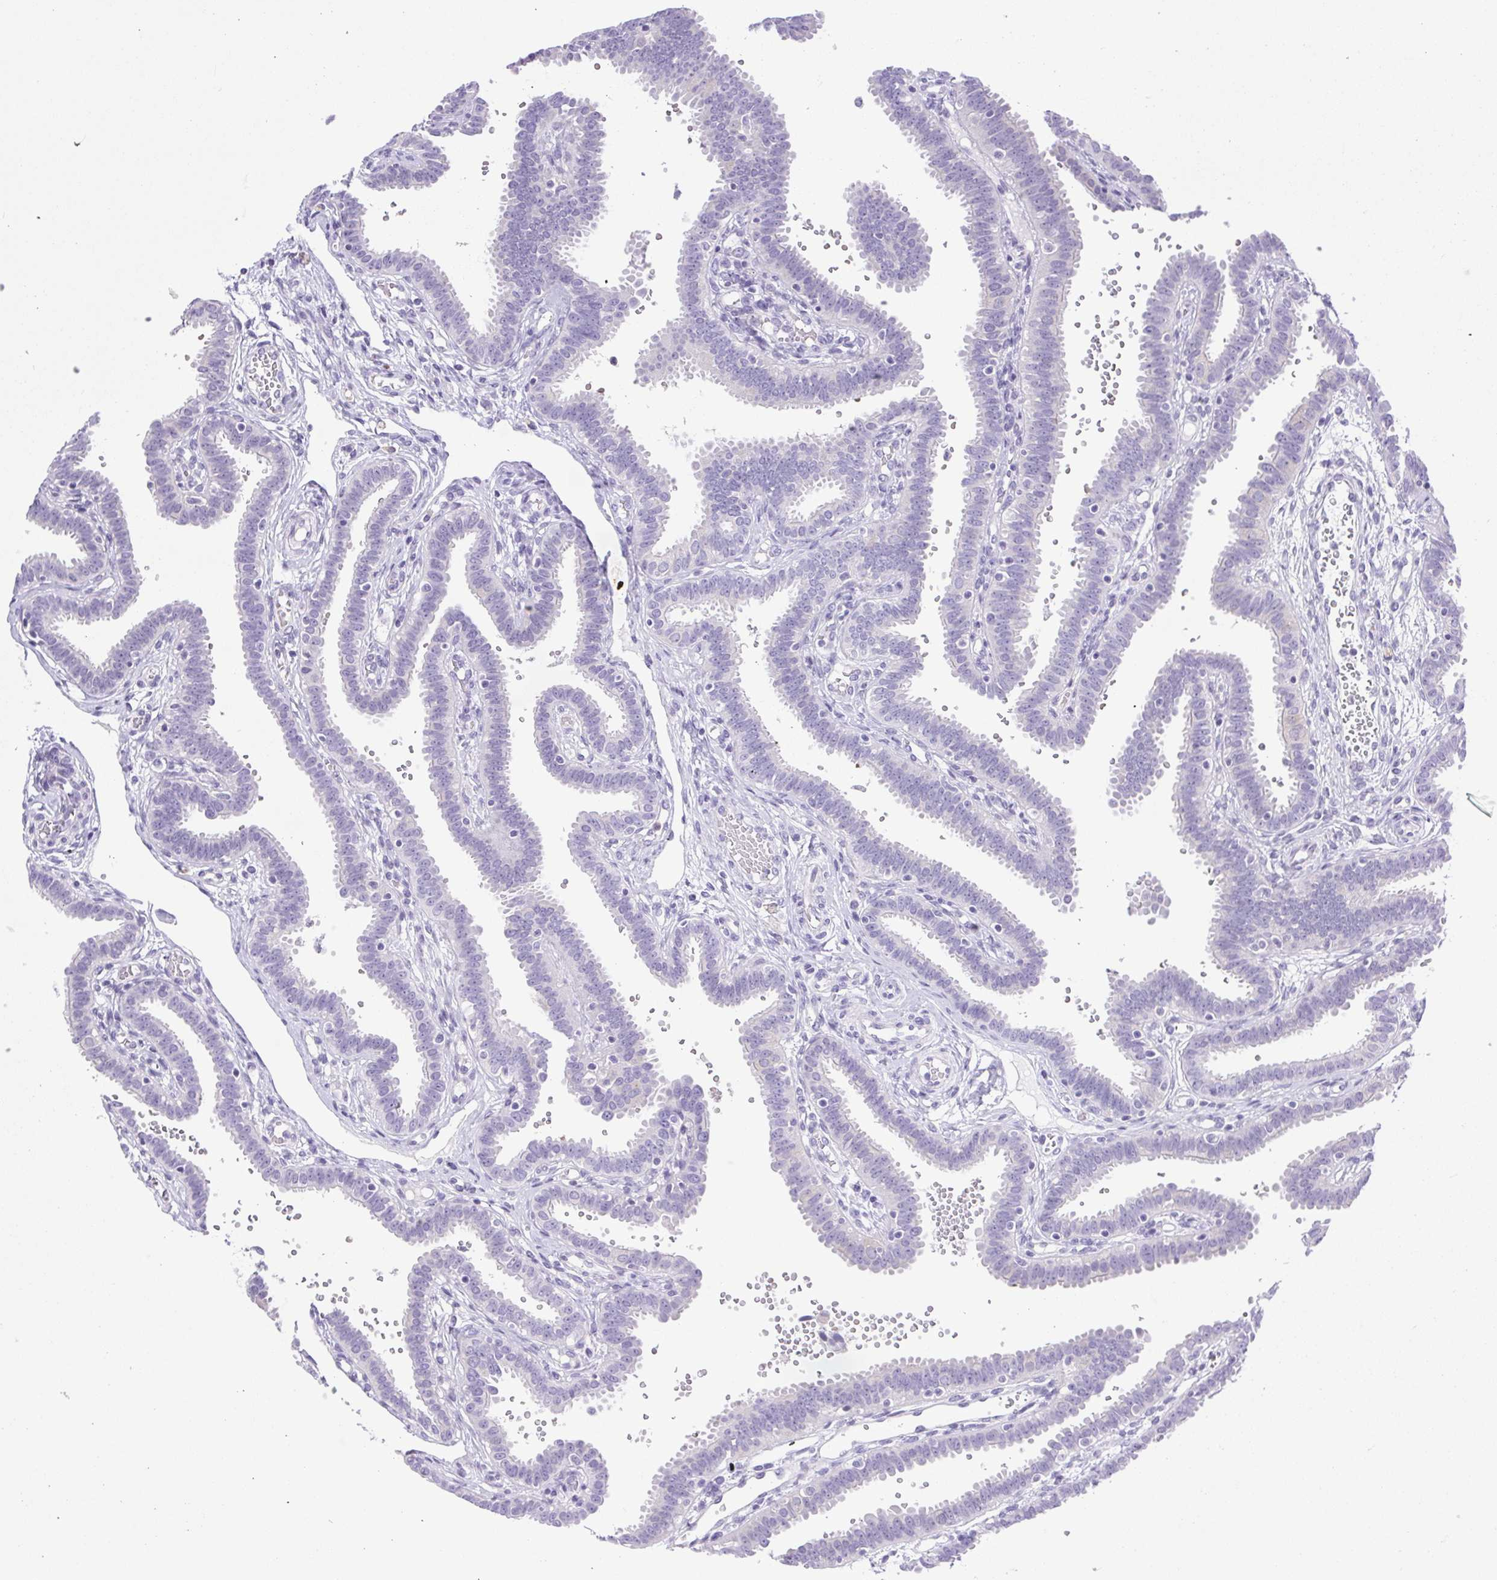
{"staining": {"intensity": "negative", "quantity": "none", "location": "none"}, "tissue": "fallopian tube", "cell_type": "Glandular cells", "image_type": "normal", "snomed": [{"axis": "morphology", "description": "Normal tissue, NOS"}, {"axis": "topography", "description": "Fallopian tube"}], "caption": "DAB immunohistochemical staining of benign fallopian tube displays no significant expression in glandular cells. The staining was performed using DAB (3,3'-diaminobenzidine) to visualize the protein expression in brown, while the nuclei were stained in blue with hematoxylin (Magnification: 20x).", "gene": "FAM177B", "patient": {"sex": "female", "age": 37}}